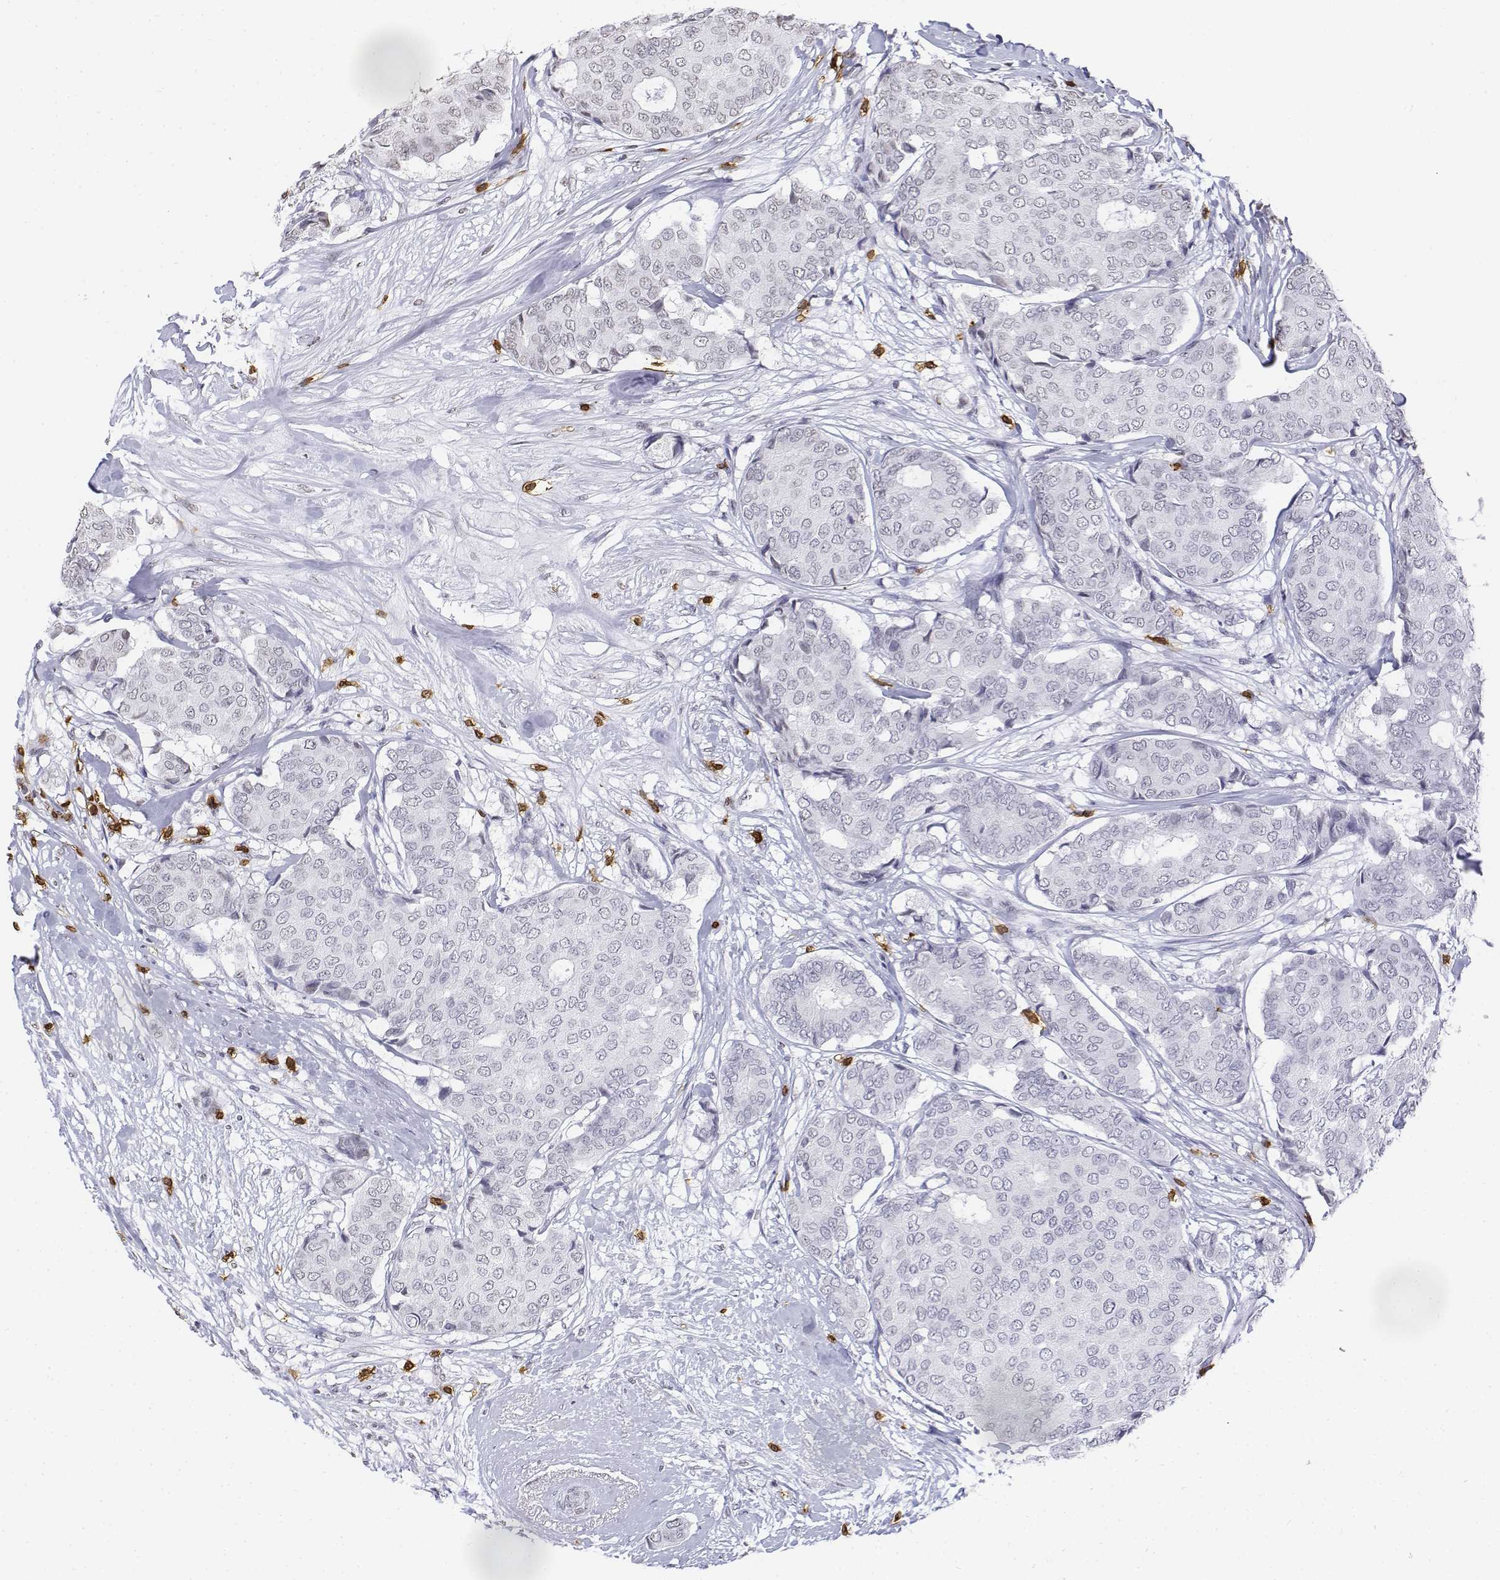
{"staining": {"intensity": "negative", "quantity": "none", "location": "none"}, "tissue": "breast cancer", "cell_type": "Tumor cells", "image_type": "cancer", "snomed": [{"axis": "morphology", "description": "Duct carcinoma"}, {"axis": "topography", "description": "Breast"}], "caption": "Tumor cells show no significant protein positivity in breast cancer (intraductal carcinoma).", "gene": "CD3E", "patient": {"sex": "female", "age": 75}}